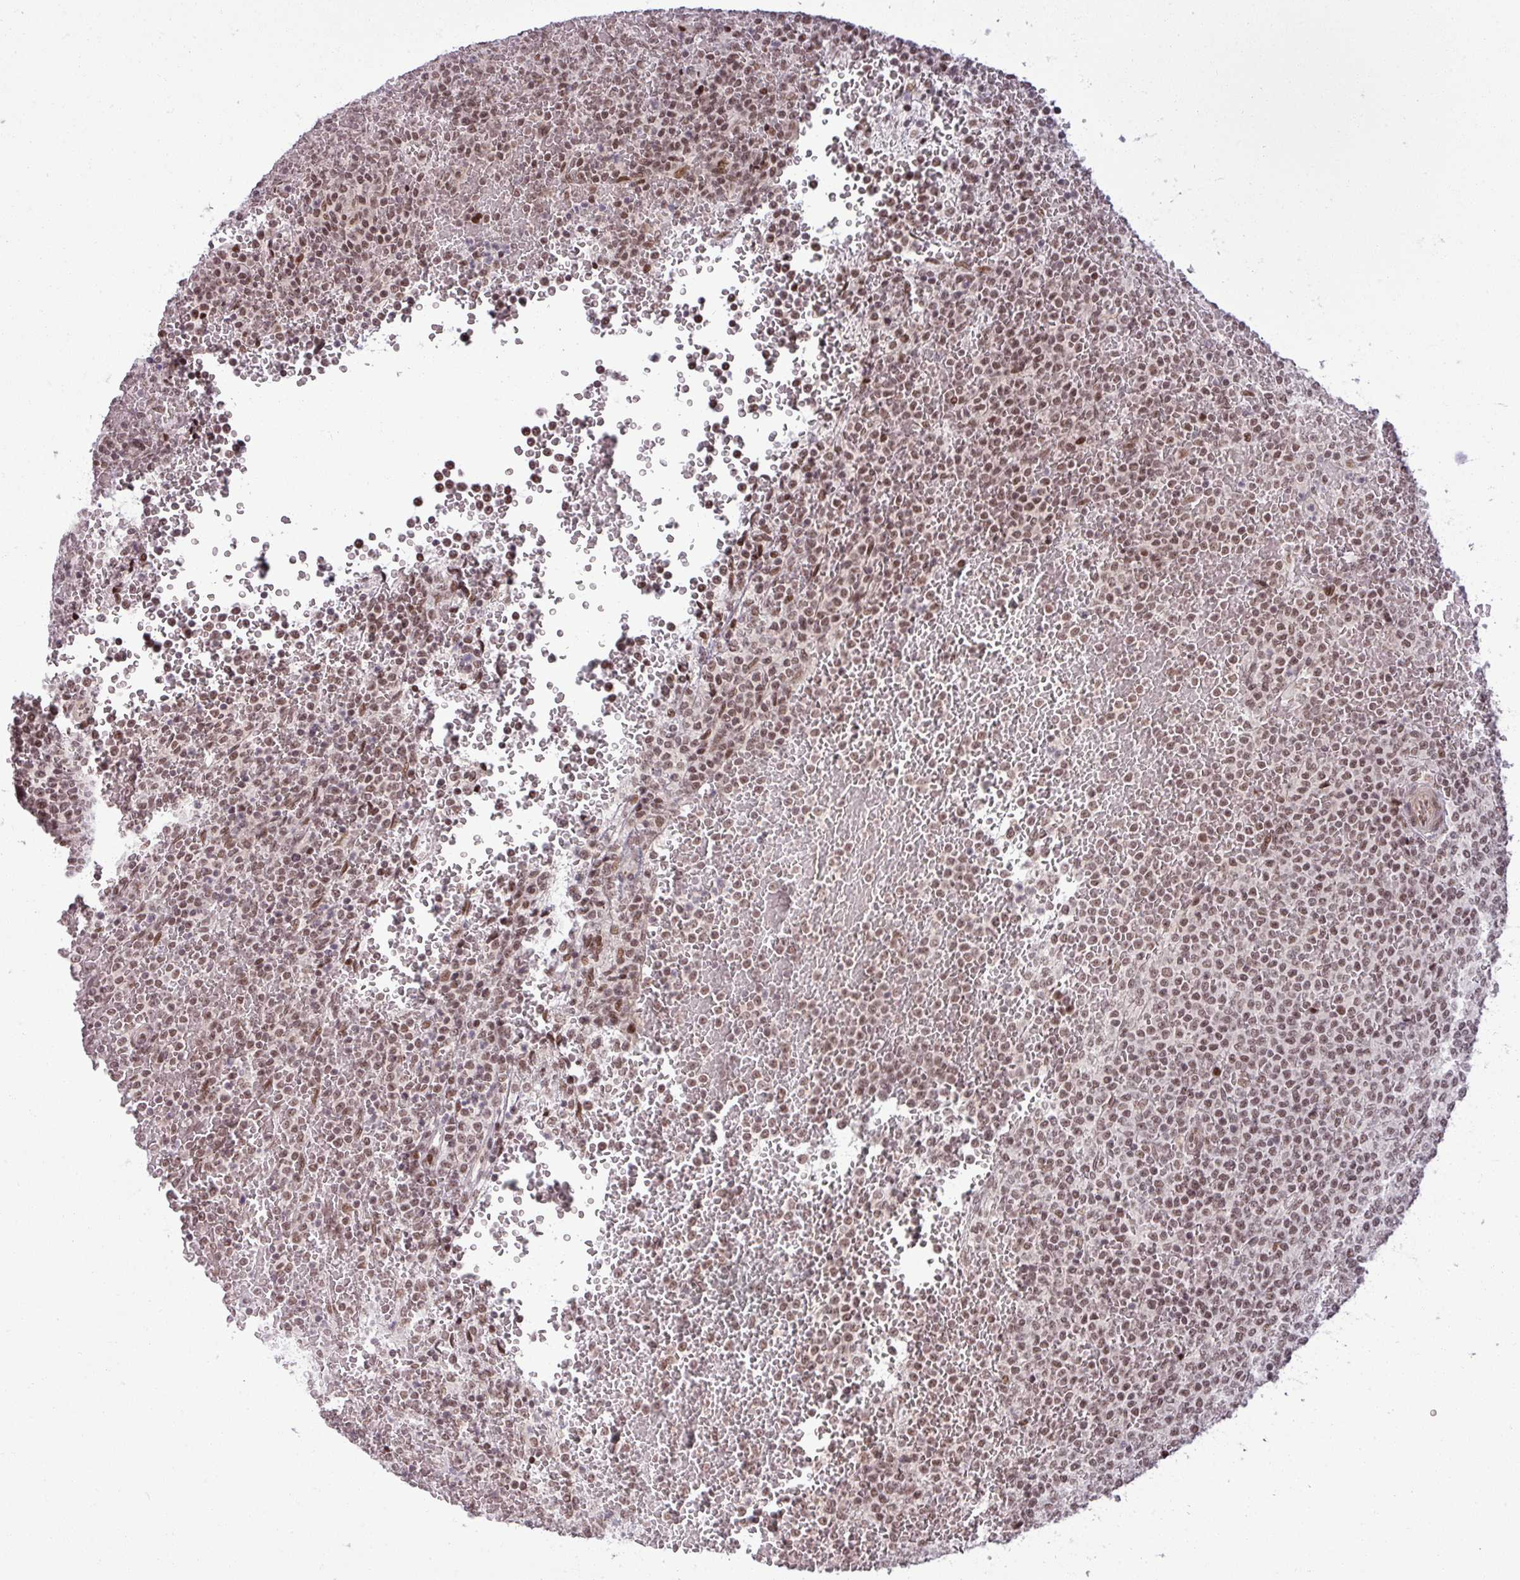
{"staining": {"intensity": "moderate", "quantity": ">75%", "location": "nuclear"}, "tissue": "lymphoma", "cell_type": "Tumor cells", "image_type": "cancer", "snomed": [{"axis": "morphology", "description": "Malignant lymphoma, non-Hodgkin's type, Low grade"}, {"axis": "topography", "description": "Spleen"}], "caption": "About >75% of tumor cells in malignant lymphoma, non-Hodgkin's type (low-grade) demonstrate moderate nuclear protein positivity as visualized by brown immunohistochemical staining.", "gene": "PTPN20", "patient": {"sex": "male", "age": 60}}